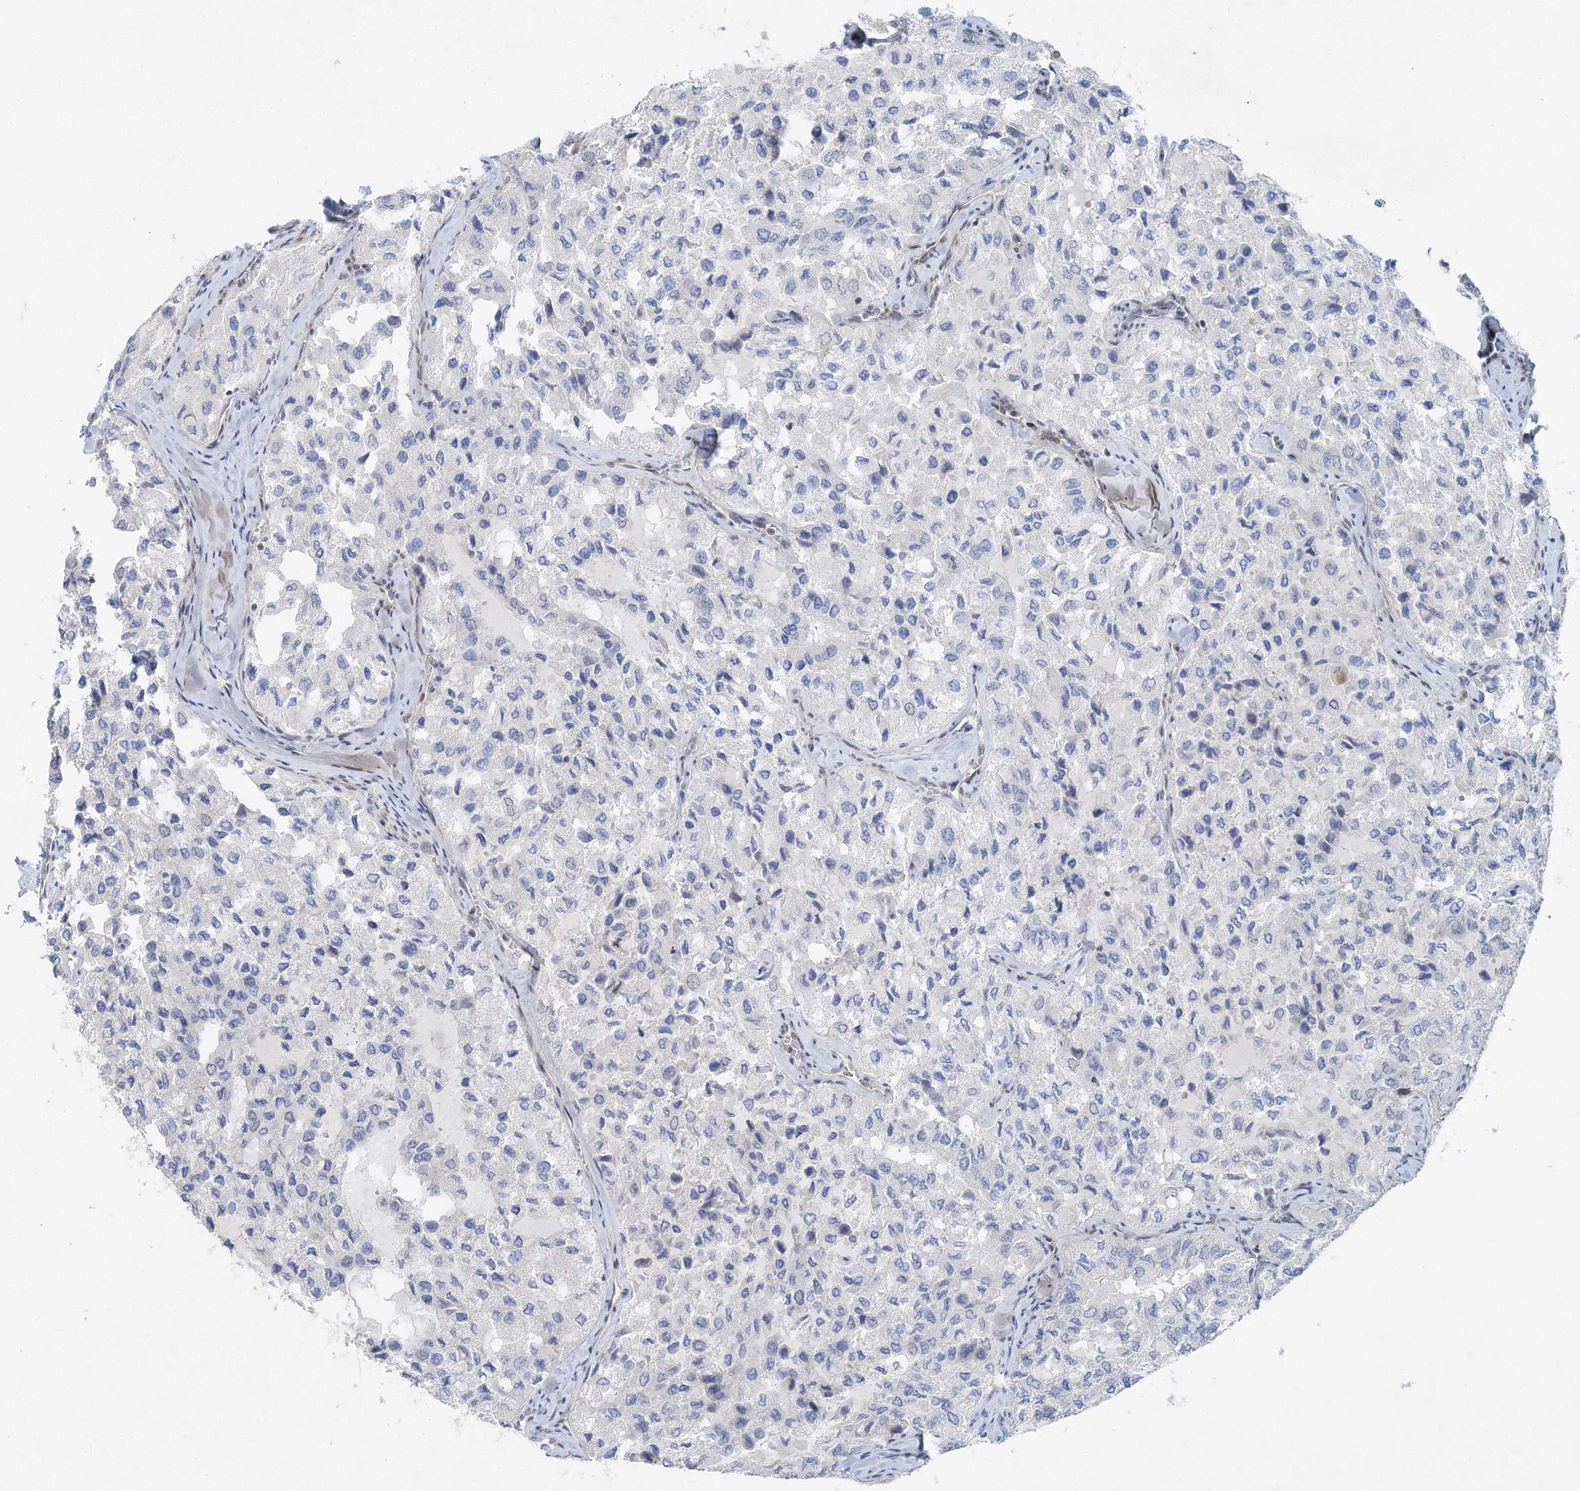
{"staining": {"intensity": "negative", "quantity": "none", "location": "none"}, "tissue": "thyroid cancer", "cell_type": "Tumor cells", "image_type": "cancer", "snomed": [{"axis": "morphology", "description": "Follicular adenoma carcinoma, NOS"}, {"axis": "topography", "description": "Thyroid gland"}], "caption": "Tumor cells show no significant protein positivity in thyroid cancer.", "gene": "UIMC1", "patient": {"sex": "male", "age": 75}}